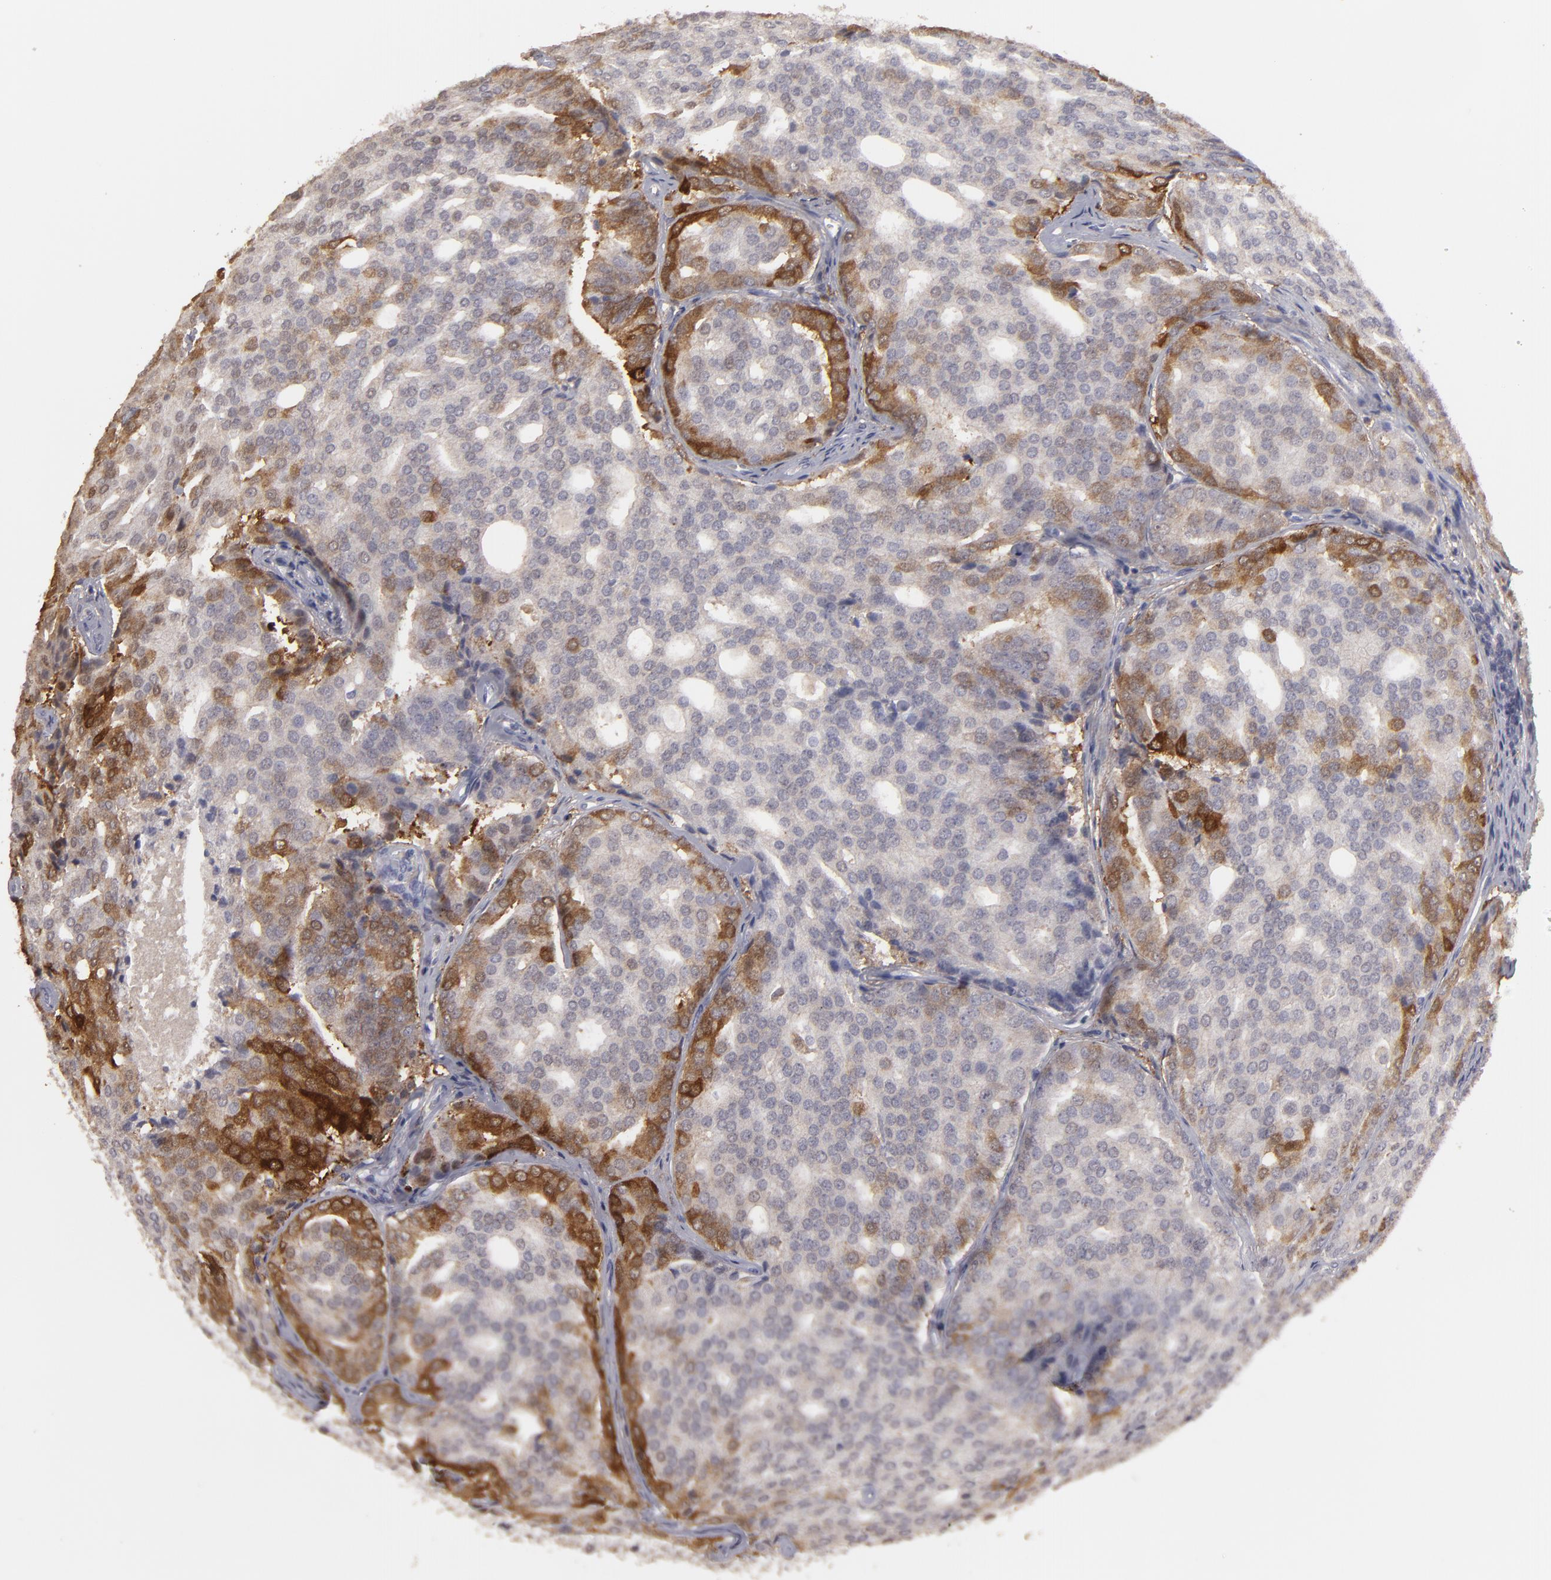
{"staining": {"intensity": "moderate", "quantity": "25%-75%", "location": "cytoplasmic/membranous"}, "tissue": "prostate cancer", "cell_type": "Tumor cells", "image_type": "cancer", "snomed": [{"axis": "morphology", "description": "Adenocarcinoma, High grade"}, {"axis": "topography", "description": "Prostate"}], "caption": "Immunohistochemistry staining of high-grade adenocarcinoma (prostate), which reveals medium levels of moderate cytoplasmic/membranous expression in about 25%-75% of tumor cells indicating moderate cytoplasmic/membranous protein expression. The staining was performed using DAB (3,3'-diaminobenzidine) (brown) for protein detection and nuclei were counterstained in hematoxylin (blue).", "gene": "SEMA3G", "patient": {"sex": "male", "age": 64}}